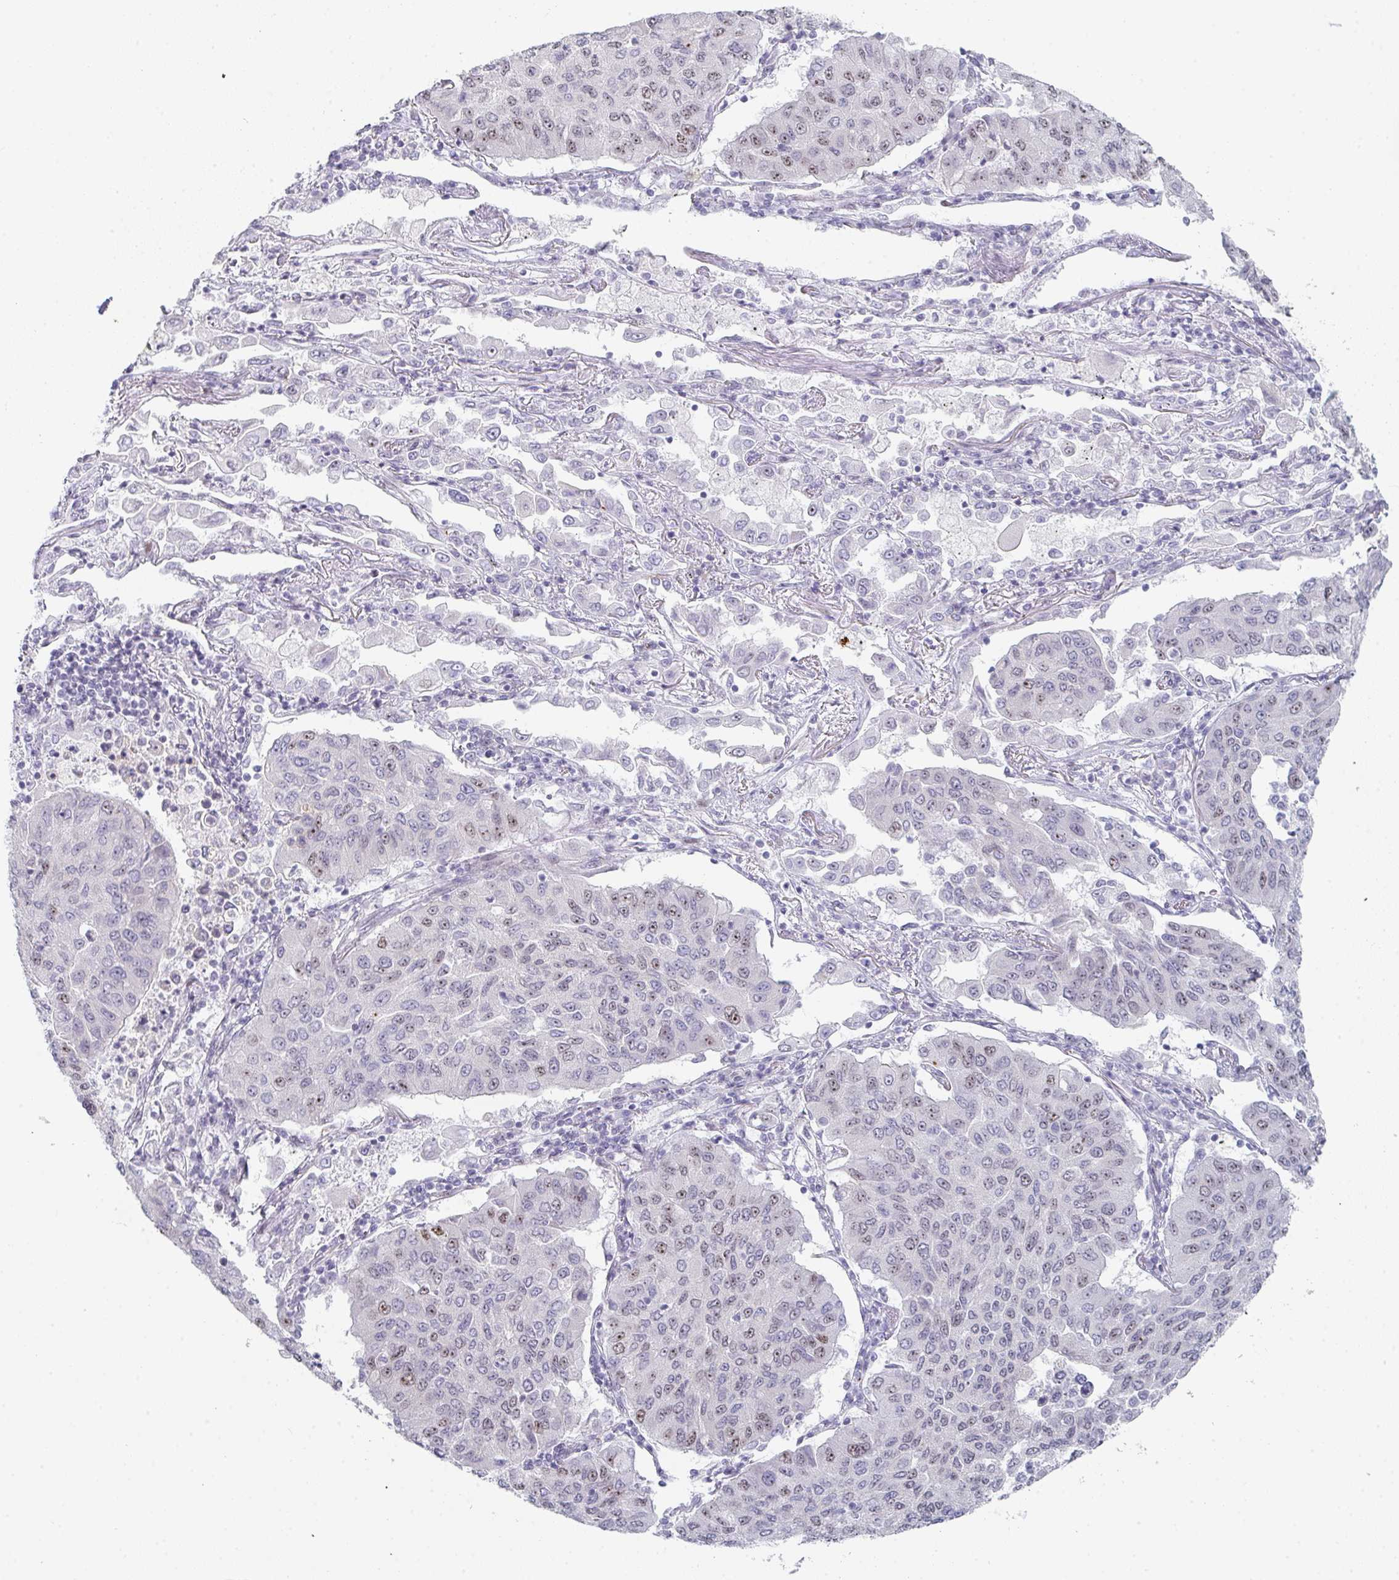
{"staining": {"intensity": "moderate", "quantity": "<25%", "location": "nuclear"}, "tissue": "lung cancer", "cell_type": "Tumor cells", "image_type": "cancer", "snomed": [{"axis": "morphology", "description": "Squamous cell carcinoma, NOS"}, {"axis": "topography", "description": "Lung"}], "caption": "Immunohistochemical staining of squamous cell carcinoma (lung) exhibits moderate nuclear protein expression in about <25% of tumor cells.", "gene": "POU2AF2", "patient": {"sex": "male", "age": 74}}